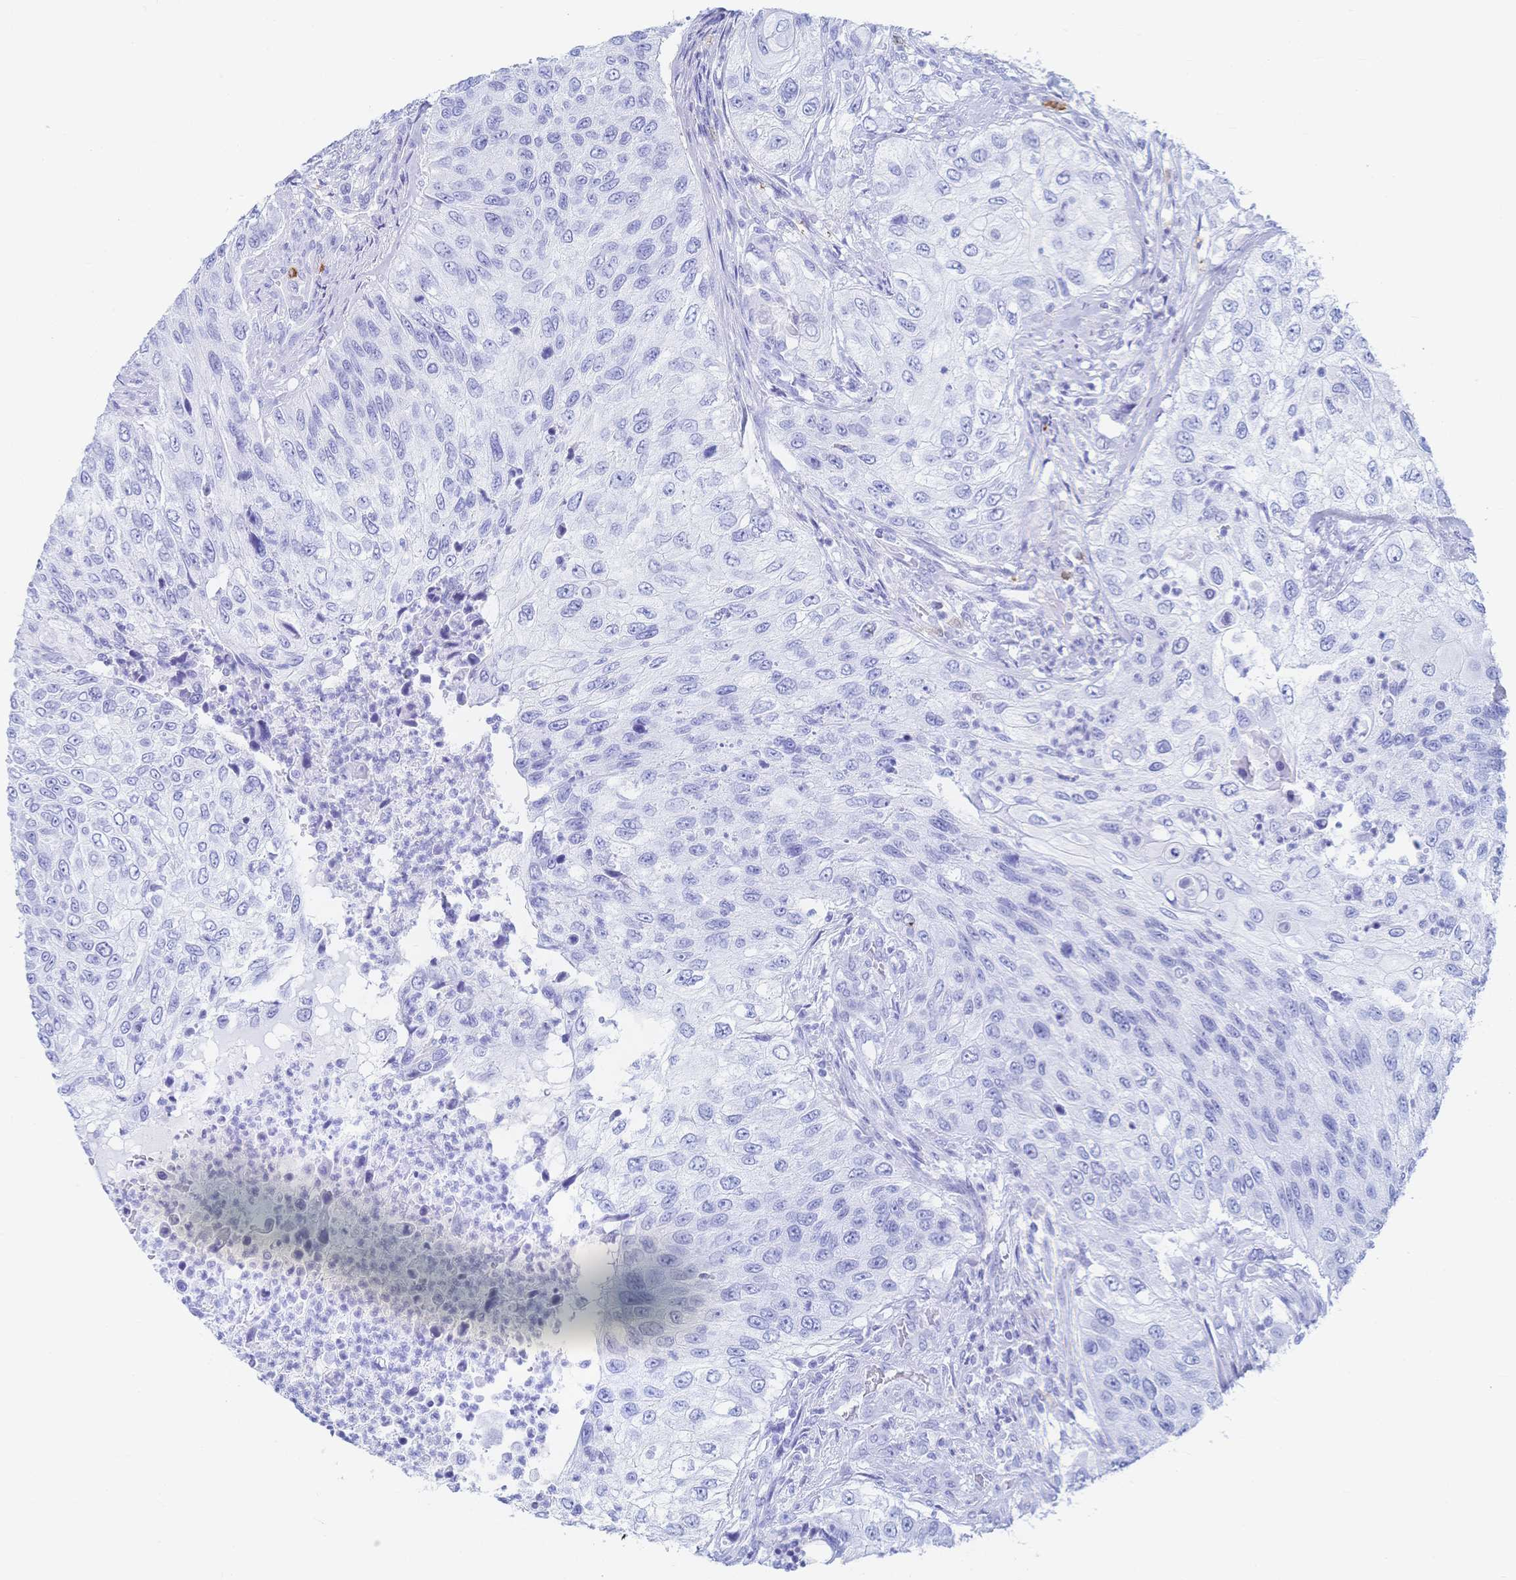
{"staining": {"intensity": "negative", "quantity": "none", "location": "none"}, "tissue": "urothelial cancer", "cell_type": "Tumor cells", "image_type": "cancer", "snomed": [{"axis": "morphology", "description": "Urothelial carcinoma, High grade"}, {"axis": "topography", "description": "Urinary bladder"}], "caption": "DAB (3,3'-diaminobenzidine) immunohistochemical staining of human urothelial cancer demonstrates no significant expression in tumor cells. (DAB (3,3'-diaminobenzidine) immunohistochemistry with hematoxylin counter stain).", "gene": "IL2RB", "patient": {"sex": "female", "age": 60}}